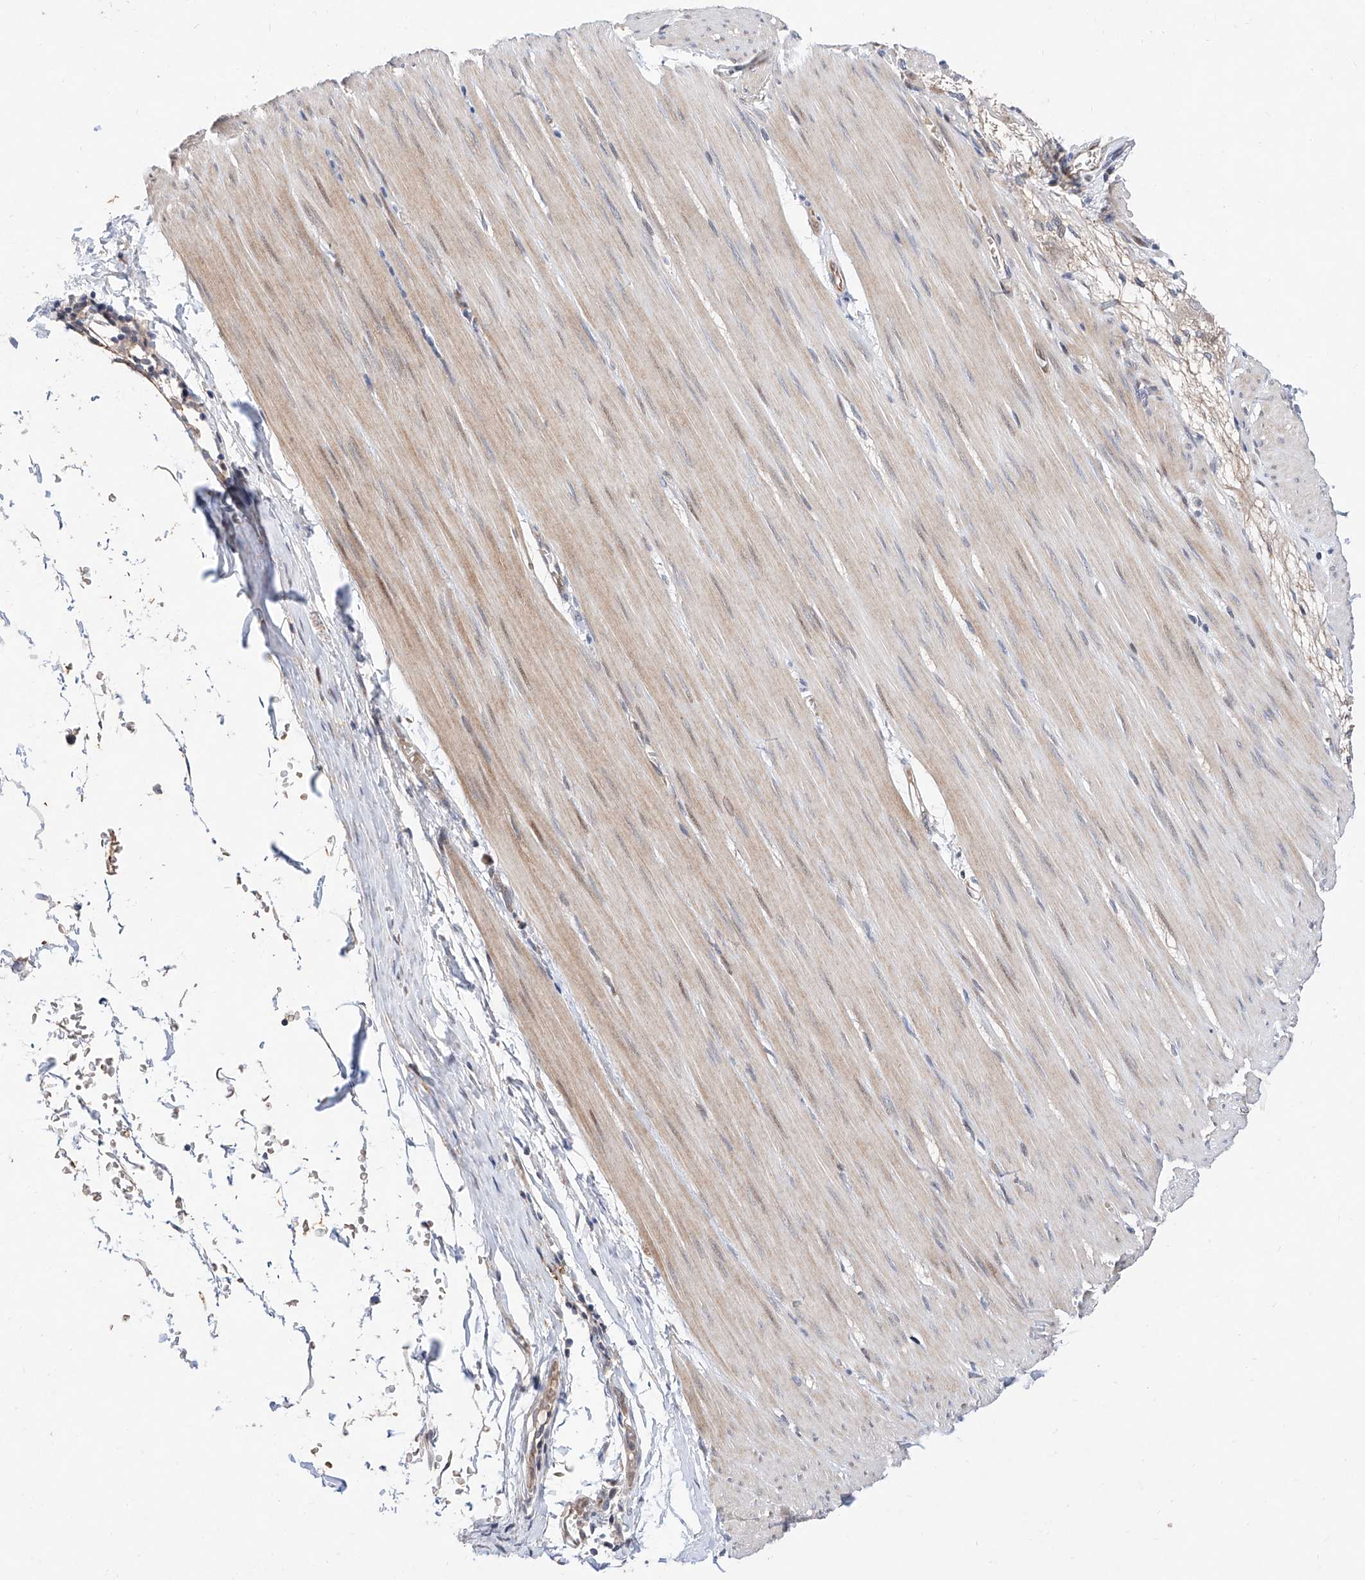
{"staining": {"intensity": "weak", "quantity": ">75%", "location": "cytoplasmic/membranous"}, "tissue": "smooth muscle", "cell_type": "Smooth muscle cells", "image_type": "normal", "snomed": [{"axis": "morphology", "description": "Normal tissue, NOS"}, {"axis": "morphology", "description": "Adenocarcinoma, NOS"}, {"axis": "topography", "description": "Colon"}, {"axis": "topography", "description": "Peripheral nerve tissue"}], "caption": "Protein staining reveals weak cytoplasmic/membranous expression in approximately >75% of smooth muscle cells in unremarkable smooth muscle. (IHC, brightfield microscopy, high magnification).", "gene": "FUCA2", "patient": {"sex": "male", "age": 14}}